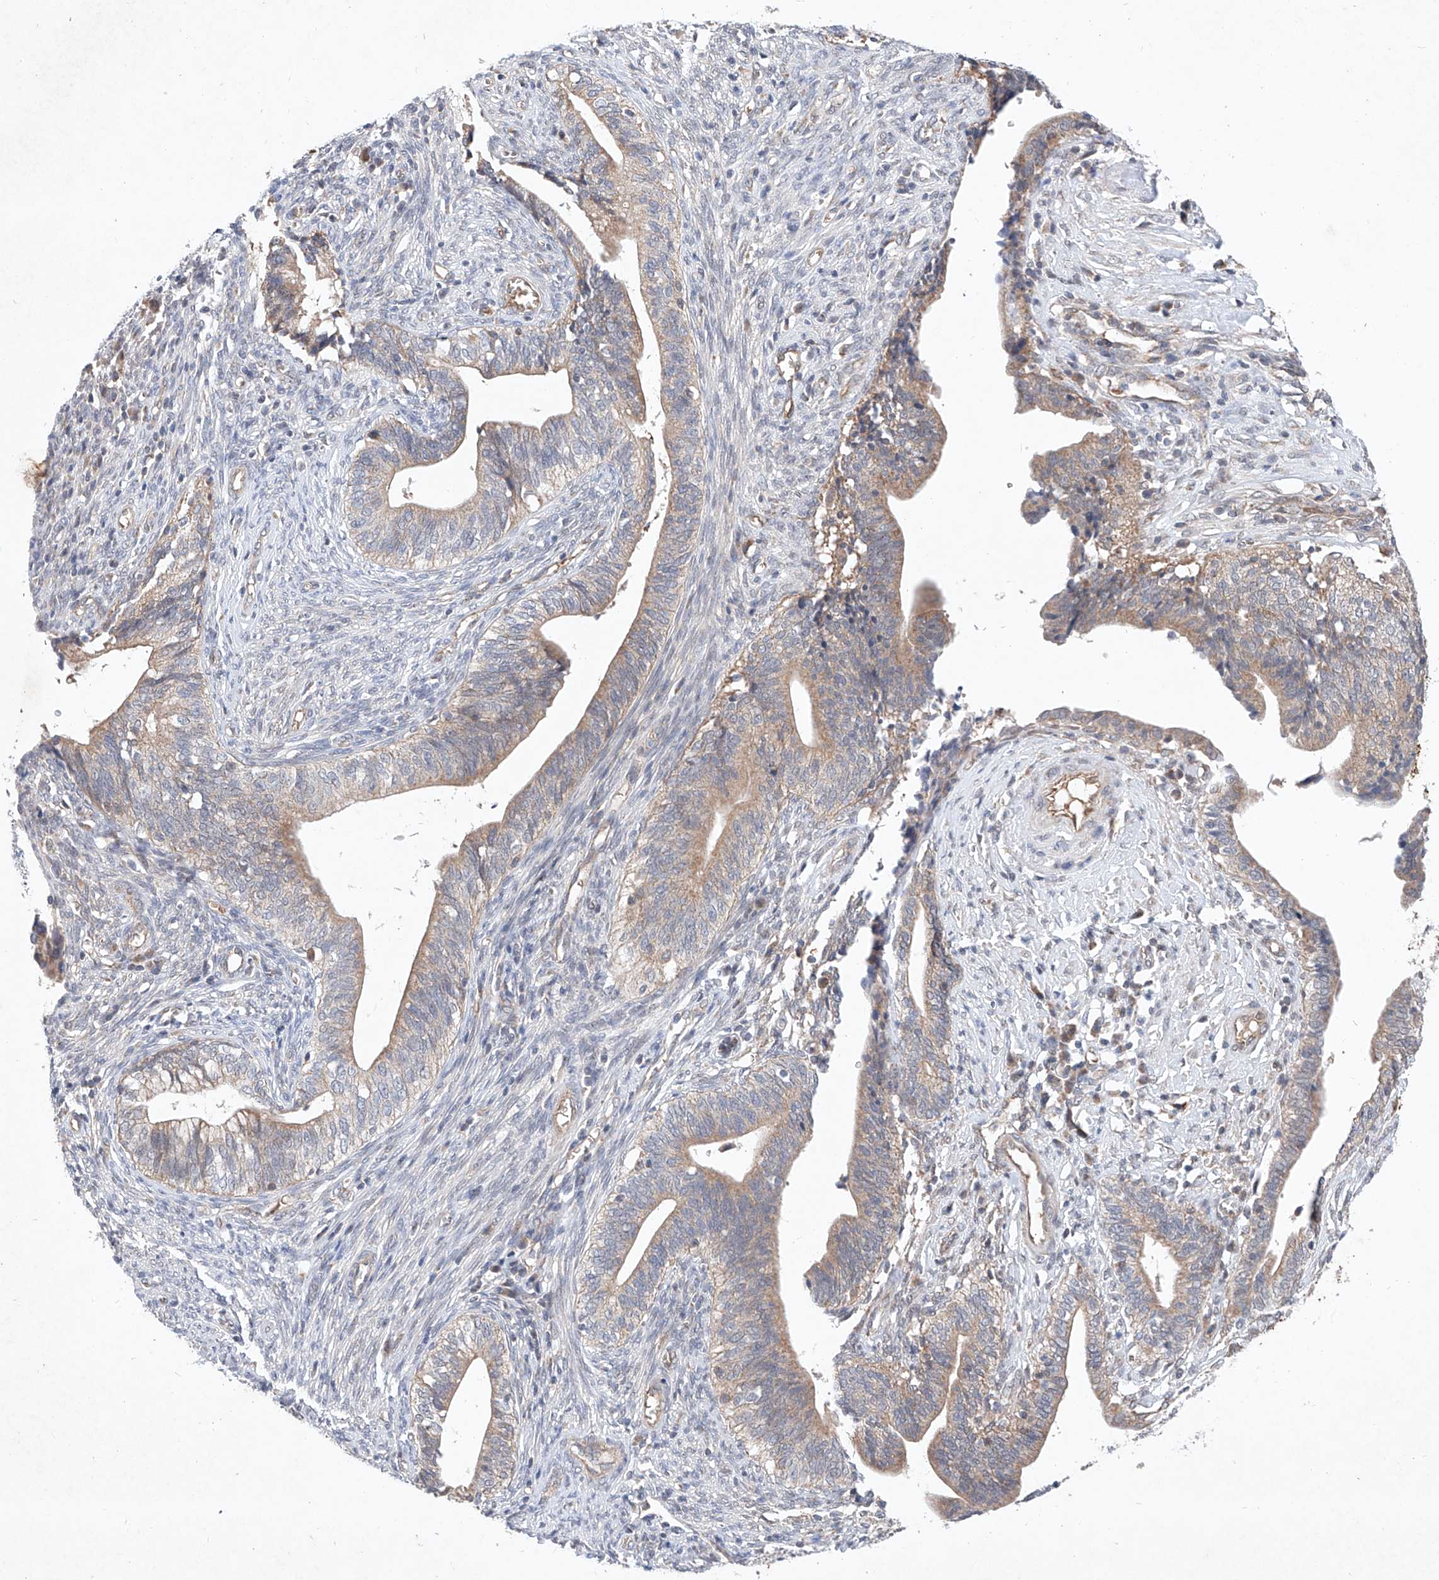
{"staining": {"intensity": "weak", "quantity": ">75%", "location": "cytoplasmic/membranous"}, "tissue": "cervical cancer", "cell_type": "Tumor cells", "image_type": "cancer", "snomed": [{"axis": "morphology", "description": "Adenocarcinoma, NOS"}, {"axis": "topography", "description": "Cervix"}], "caption": "Immunohistochemistry micrograph of human cervical adenocarcinoma stained for a protein (brown), which demonstrates low levels of weak cytoplasmic/membranous positivity in approximately >75% of tumor cells.", "gene": "FASTK", "patient": {"sex": "female", "age": 44}}